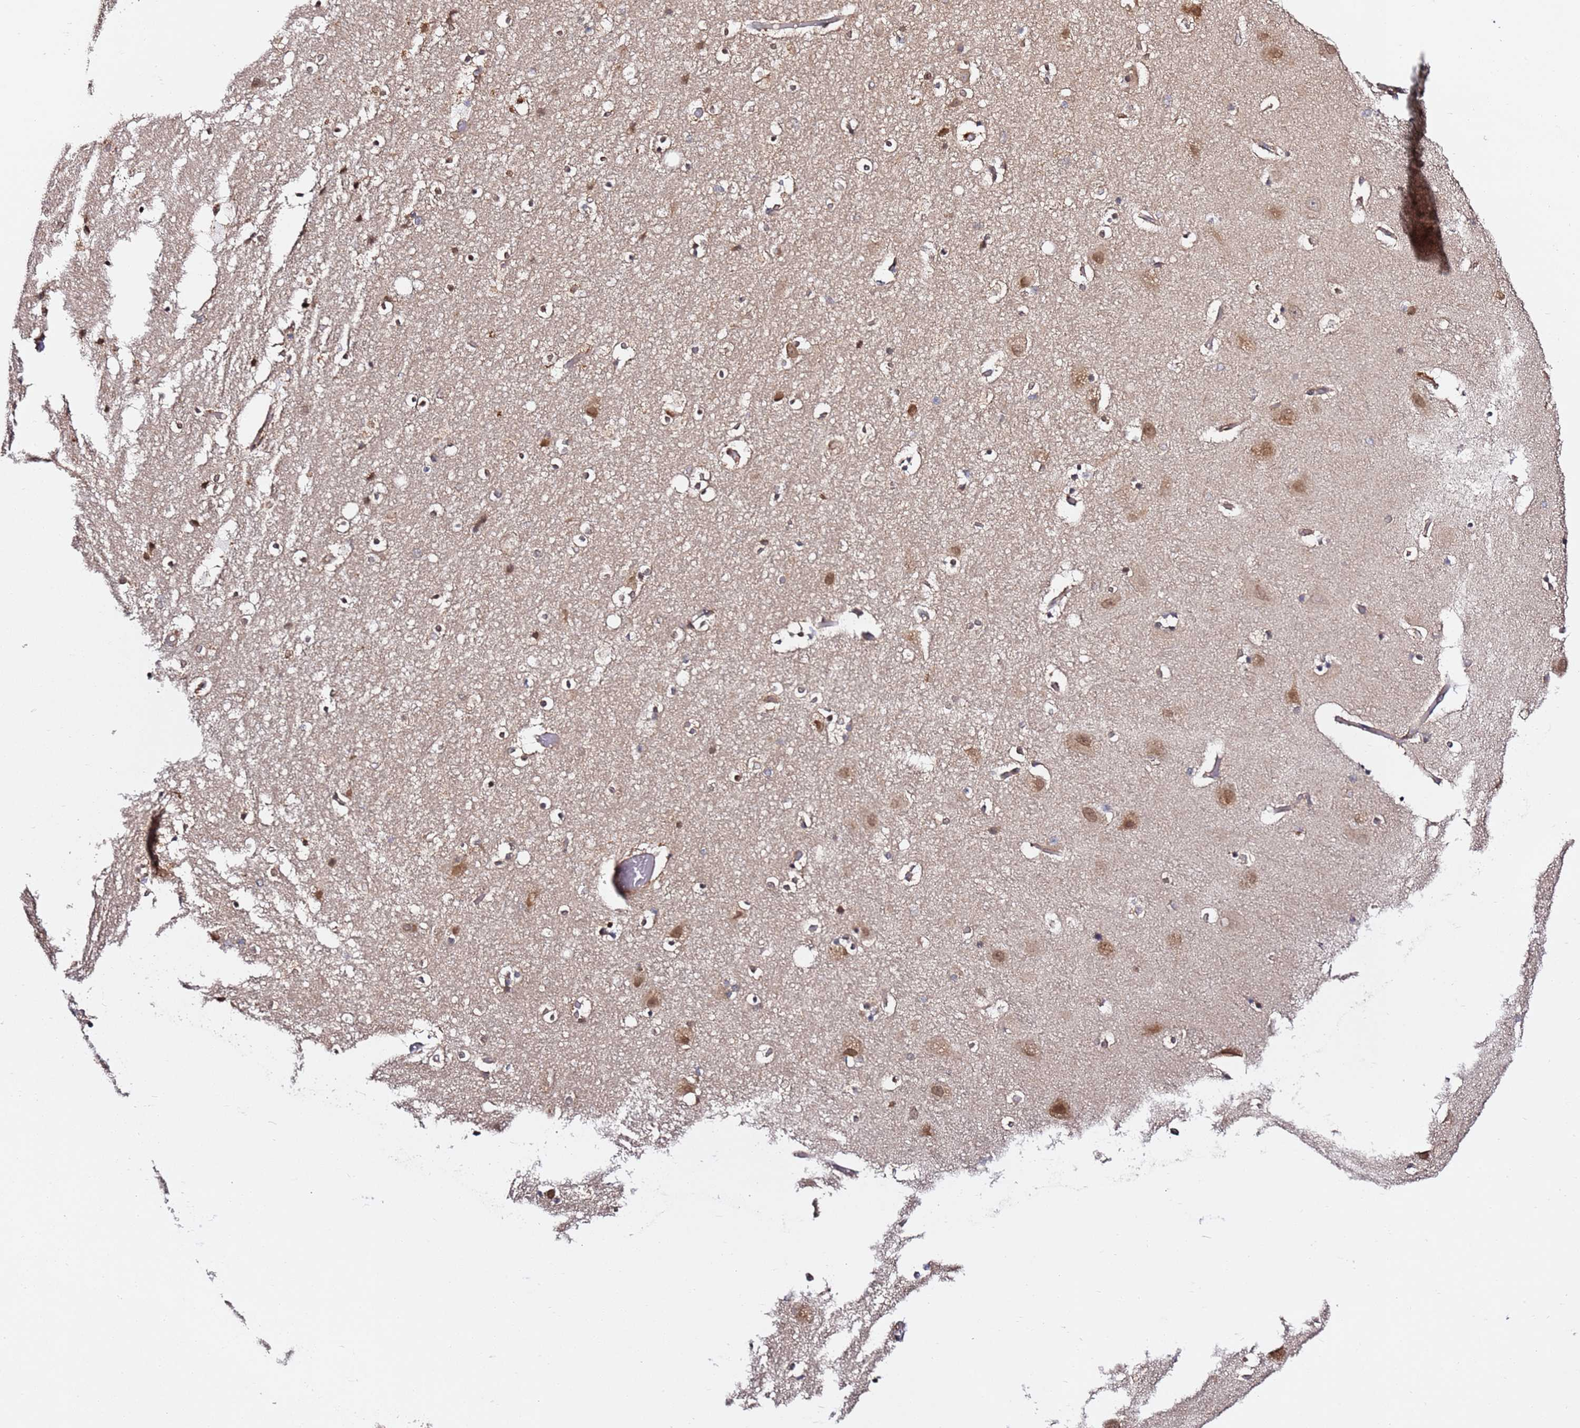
{"staining": {"intensity": "moderate", "quantity": "<25%", "location": "cytoplasmic/membranous,nuclear"}, "tissue": "hippocampus", "cell_type": "Glial cells", "image_type": "normal", "snomed": [{"axis": "morphology", "description": "Normal tissue, NOS"}, {"axis": "topography", "description": "Hippocampus"}], "caption": "Immunohistochemical staining of normal human hippocampus demonstrates <25% levels of moderate cytoplasmic/membranous,nuclear protein expression in about <25% of glial cells. Using DAB (brown) and hematoxylin (blue) stains, captured at high magnification using brightfield microscopy.", "gene": "PRKAB2", "patient": {"sex": "female", "age": 52}}